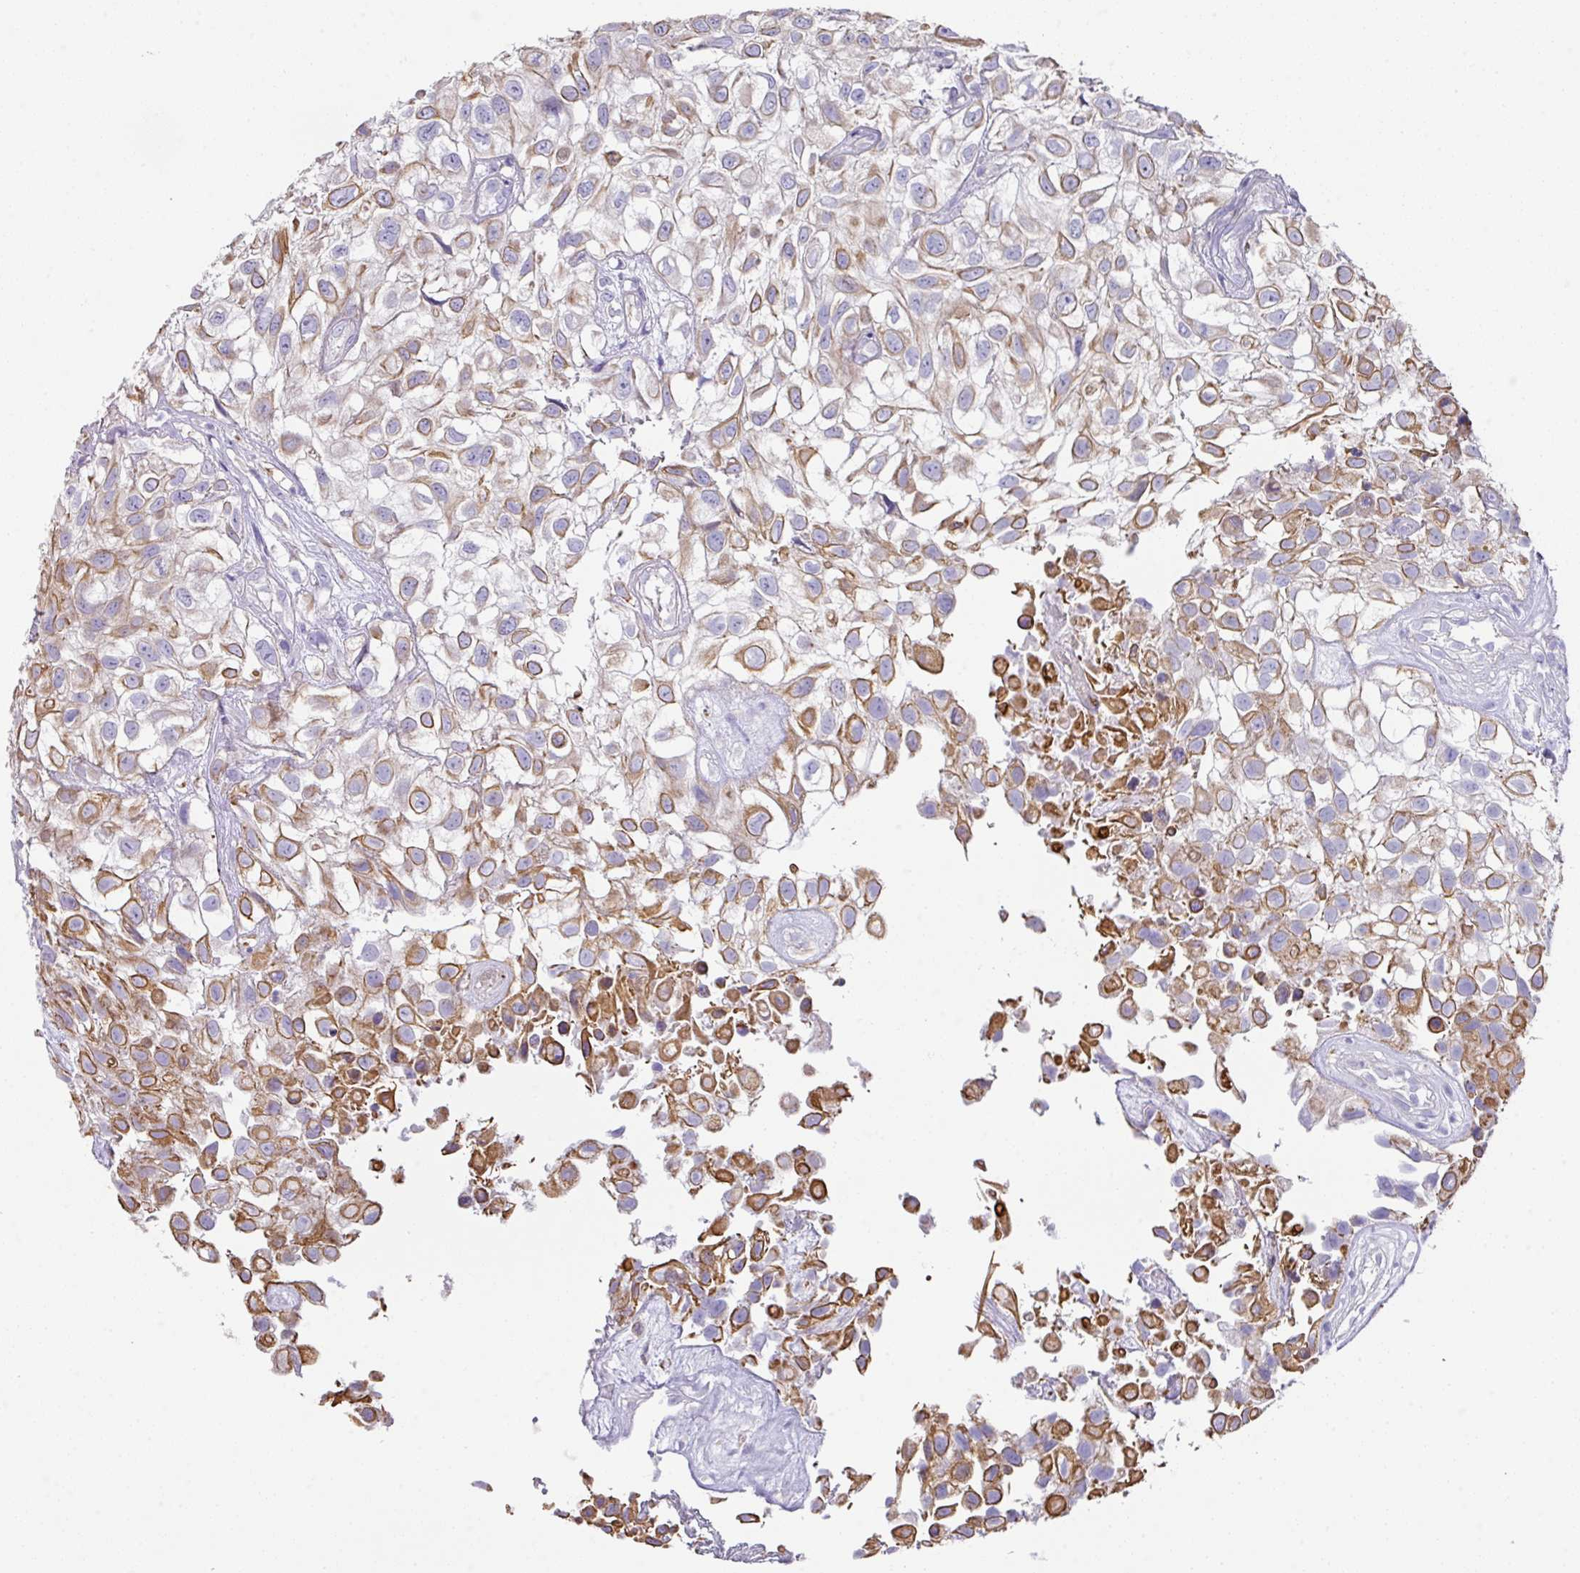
{"staining": {"intensity": "moderate", "quantity": "25%-75%", "location": "cytoplasmic/membranous"}, "tissue": "urothelial cancer", "cell_type": "Tumor cells", "image_type": "cancer", "snomed": [{"axis": "morphology", "description": "Urothelial carcinoma, High grade"}, {"axis": "topography", "description": "Urinary bladder"}], "caption": "Protein staining by IHC demonstrates moderate cytoplasmic/membranous expression in about 25%-75% of tumor cells in urothelial carcinoma (high-grade).", "gene": "TARM1", "patient": {"sex": "male", "age": 56}}